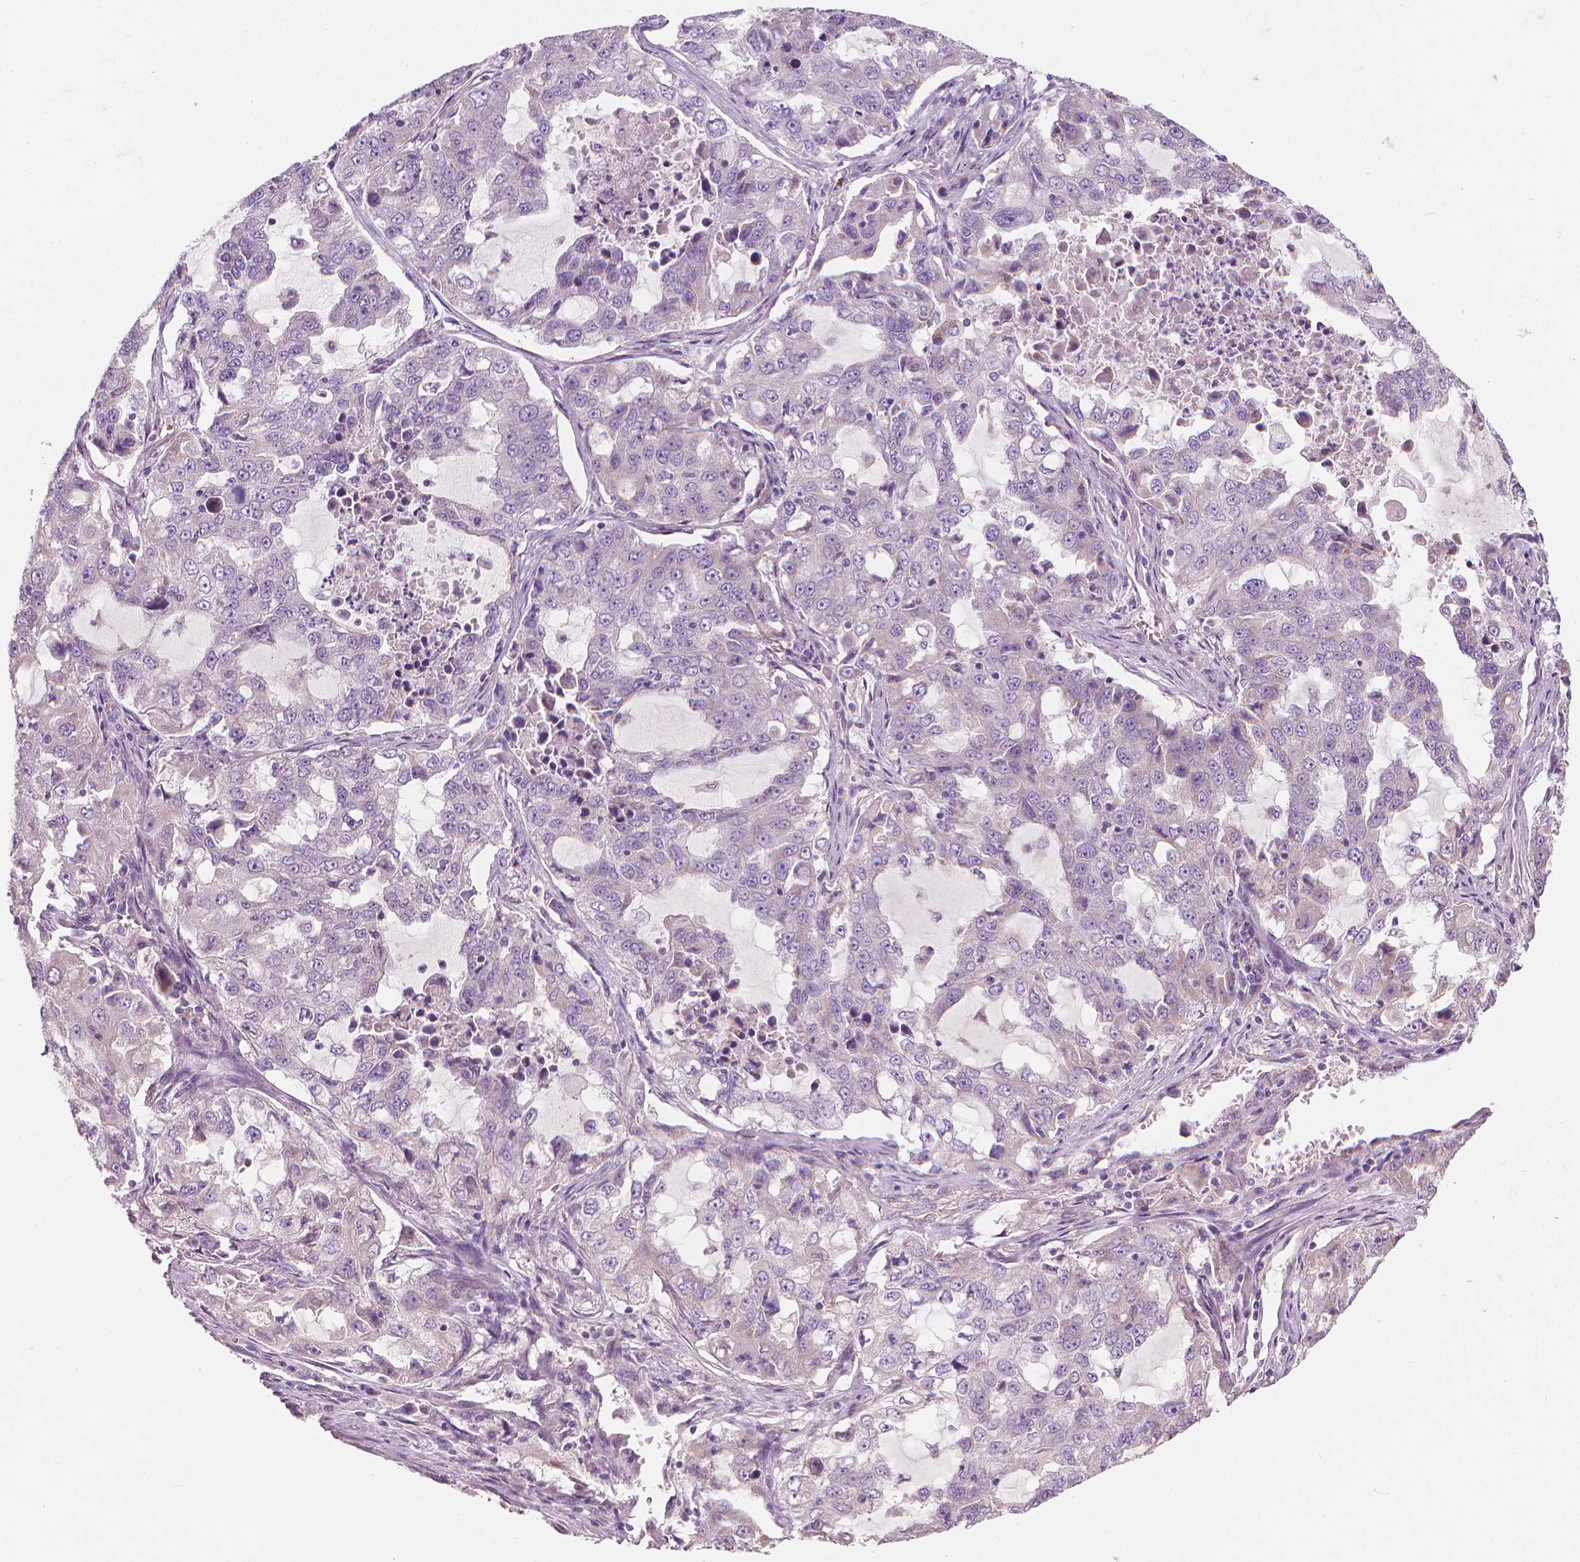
{"staining": {"intensity": "negative", "quantity": "none", "location": "none"}, "tissue": "lung cancer", "cell_type": "Tumor cells", "image_type": "cancer", "snomed": [{"axis": "morphology", "description": "Adenocarcinoma, NOS"}, {"axis": "topography", "description": "Lung"}], "caption": "Photomicrograph shows no significant protein staining in tumor cells of lung adenocarcinoma.", "gene": "RIIAD1", "patient": {"sex": "female", "age": 61}}